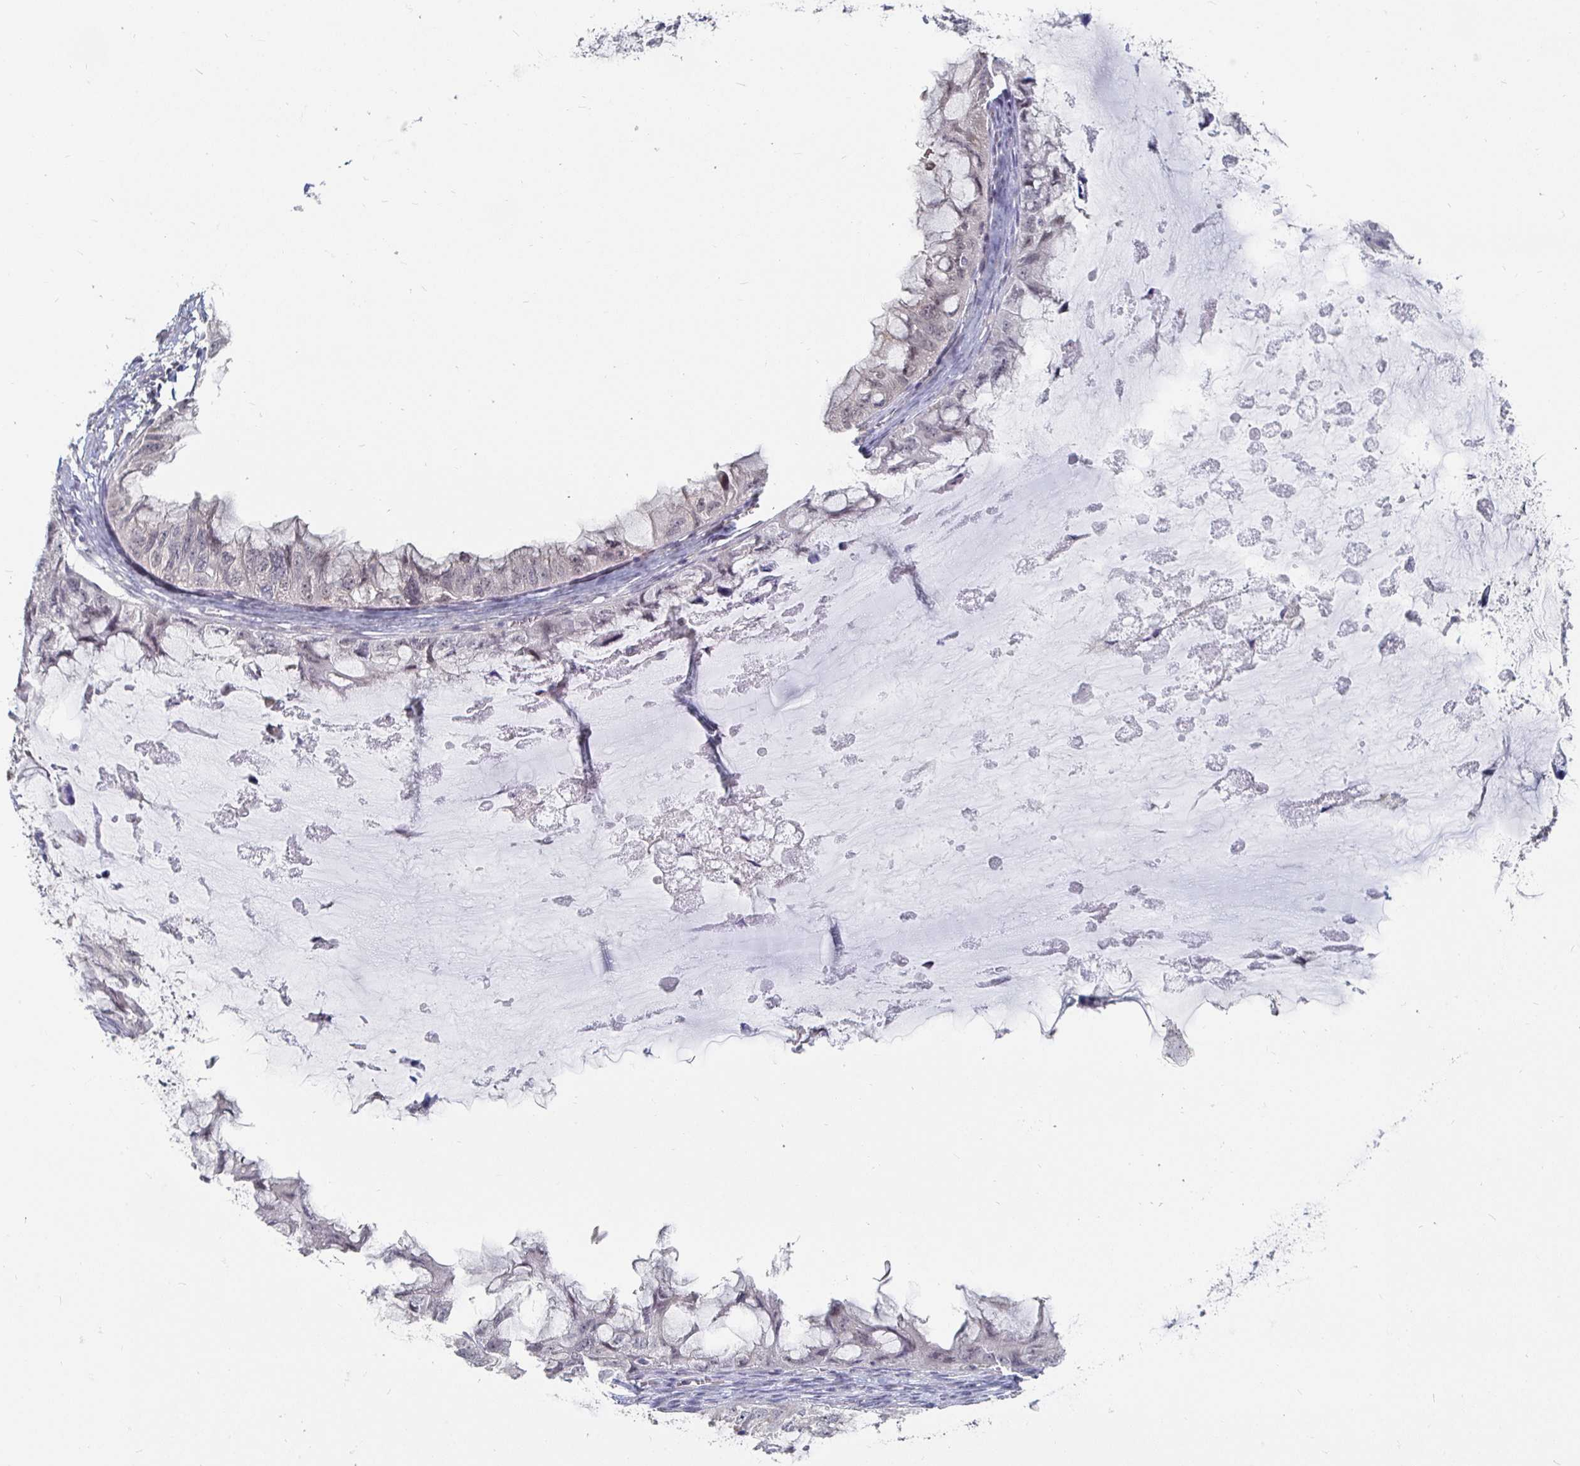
{"staining": {"intensity": "negative", "quantity": "none", "location": "none"}, "tissue": "ovarian cancer", "cell_type": "Tumor cells", "image_type": "cancer", "snomed": [{"axis": "morphology", "description": "Cystadenocarcinoma, mucinous, NOS"}, {"axis": "topography", "description": "Ovary"}], "caption": "IHC of mucinous cystadenocarcinoma (ovarian) shows no expression in tumor cells.", "gene": "MEIS1", "patient": {"sex": "female", "age": 72}}